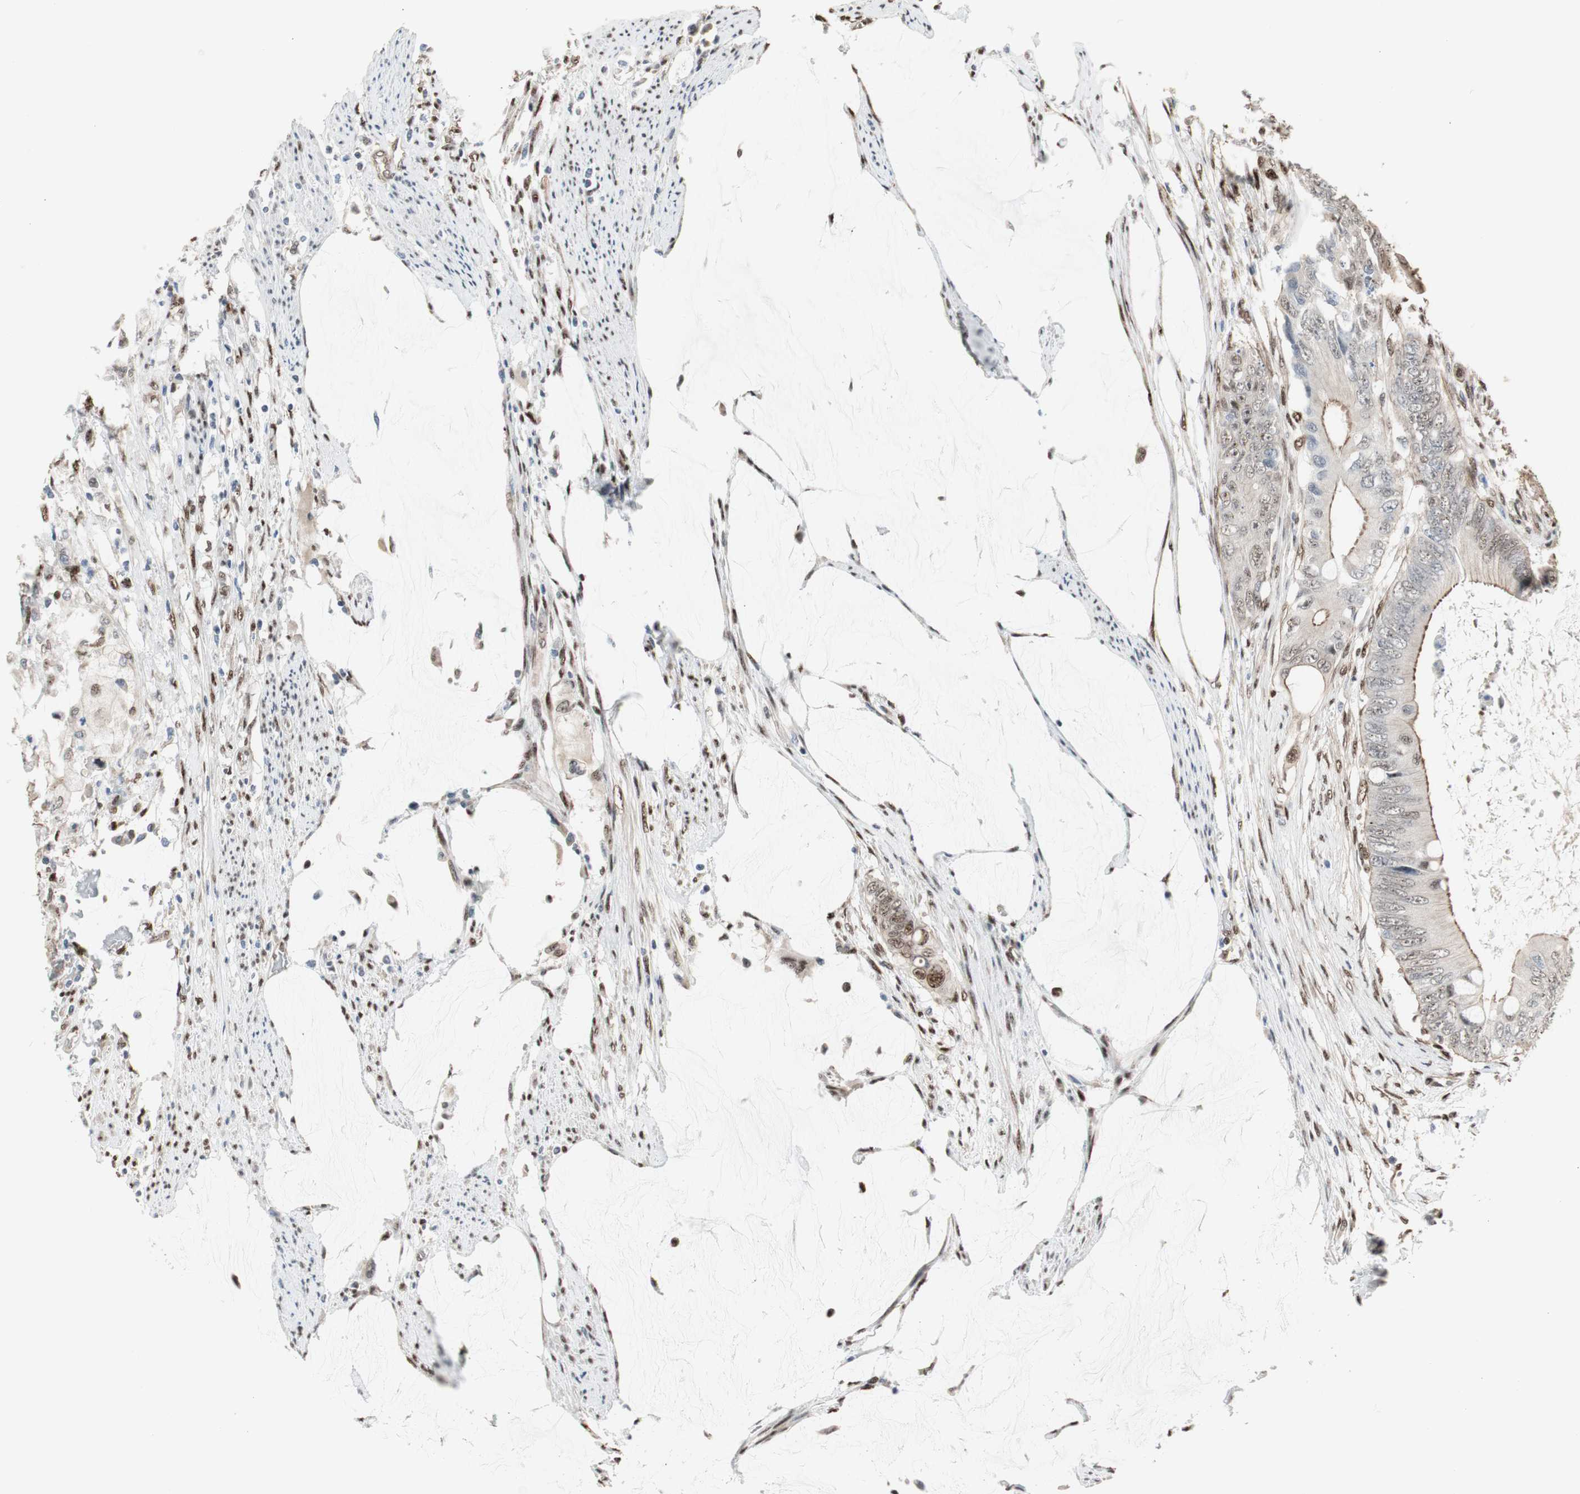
{"staining": {"intensity": "moderate", "quantity": "<25%", "location": "cytoplasmic/membranous"}, "tissue": "colorectal cancer", "cell_type": "Tumor cells", "image_type": "cancer", "snomed": [{"axis": "morphology", "description": "Adenocarcinoma, NOS"}, {"axis": "topography", "description": "Rectum"}], "caption": "Protein staining demonstrates moderate cytoplasmic/membranous positivity in about <25% of tumor cells in colorectal cancer. (IHC, brightfield microscopy, high magnification).", "gene": "PML", "patient": {"sex": "female", "age": 77}}